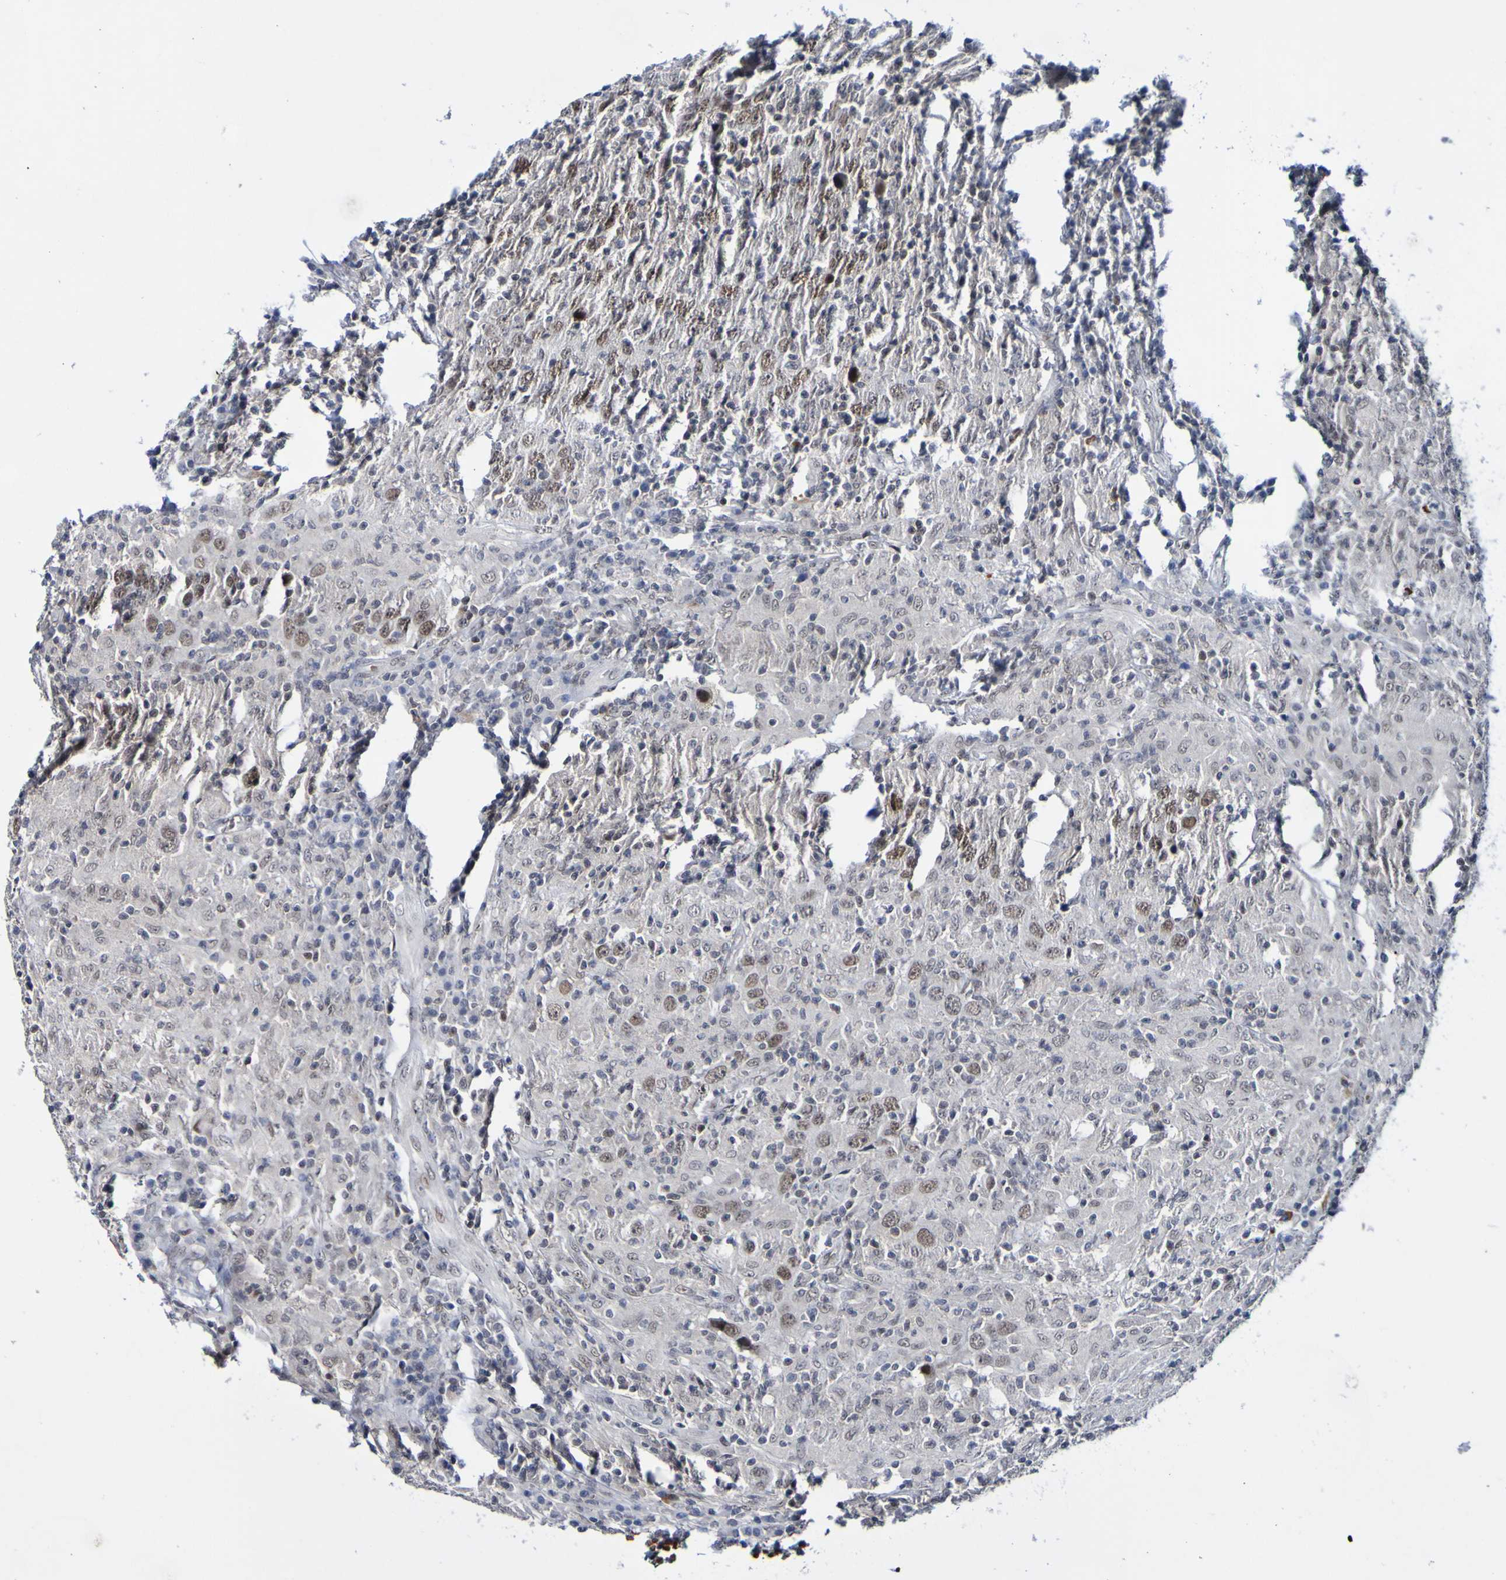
{"staining": {"intensity": "moderate", "quantity": "25%-75%", "location": "nuclear"}, "tissue": "head and neck cancer", "cell_type": "Tumor cells", "image_type": "cancer", "snomed": [{"axis": "morphology", "description": "Adenocarcinoma, NOS"}, {"axis": "topography", "description": "Salivary gland"}, {"axis": "topography", "description": "Head-Neck"}], "caption": "Protein staining of head and neck adenocarcinoma tissue reveals moderate nuclear staining in approximately 25%-75% of tumor cells.", "gene": "PCGF1", "patient": {"sex": "female", "age": 65}}